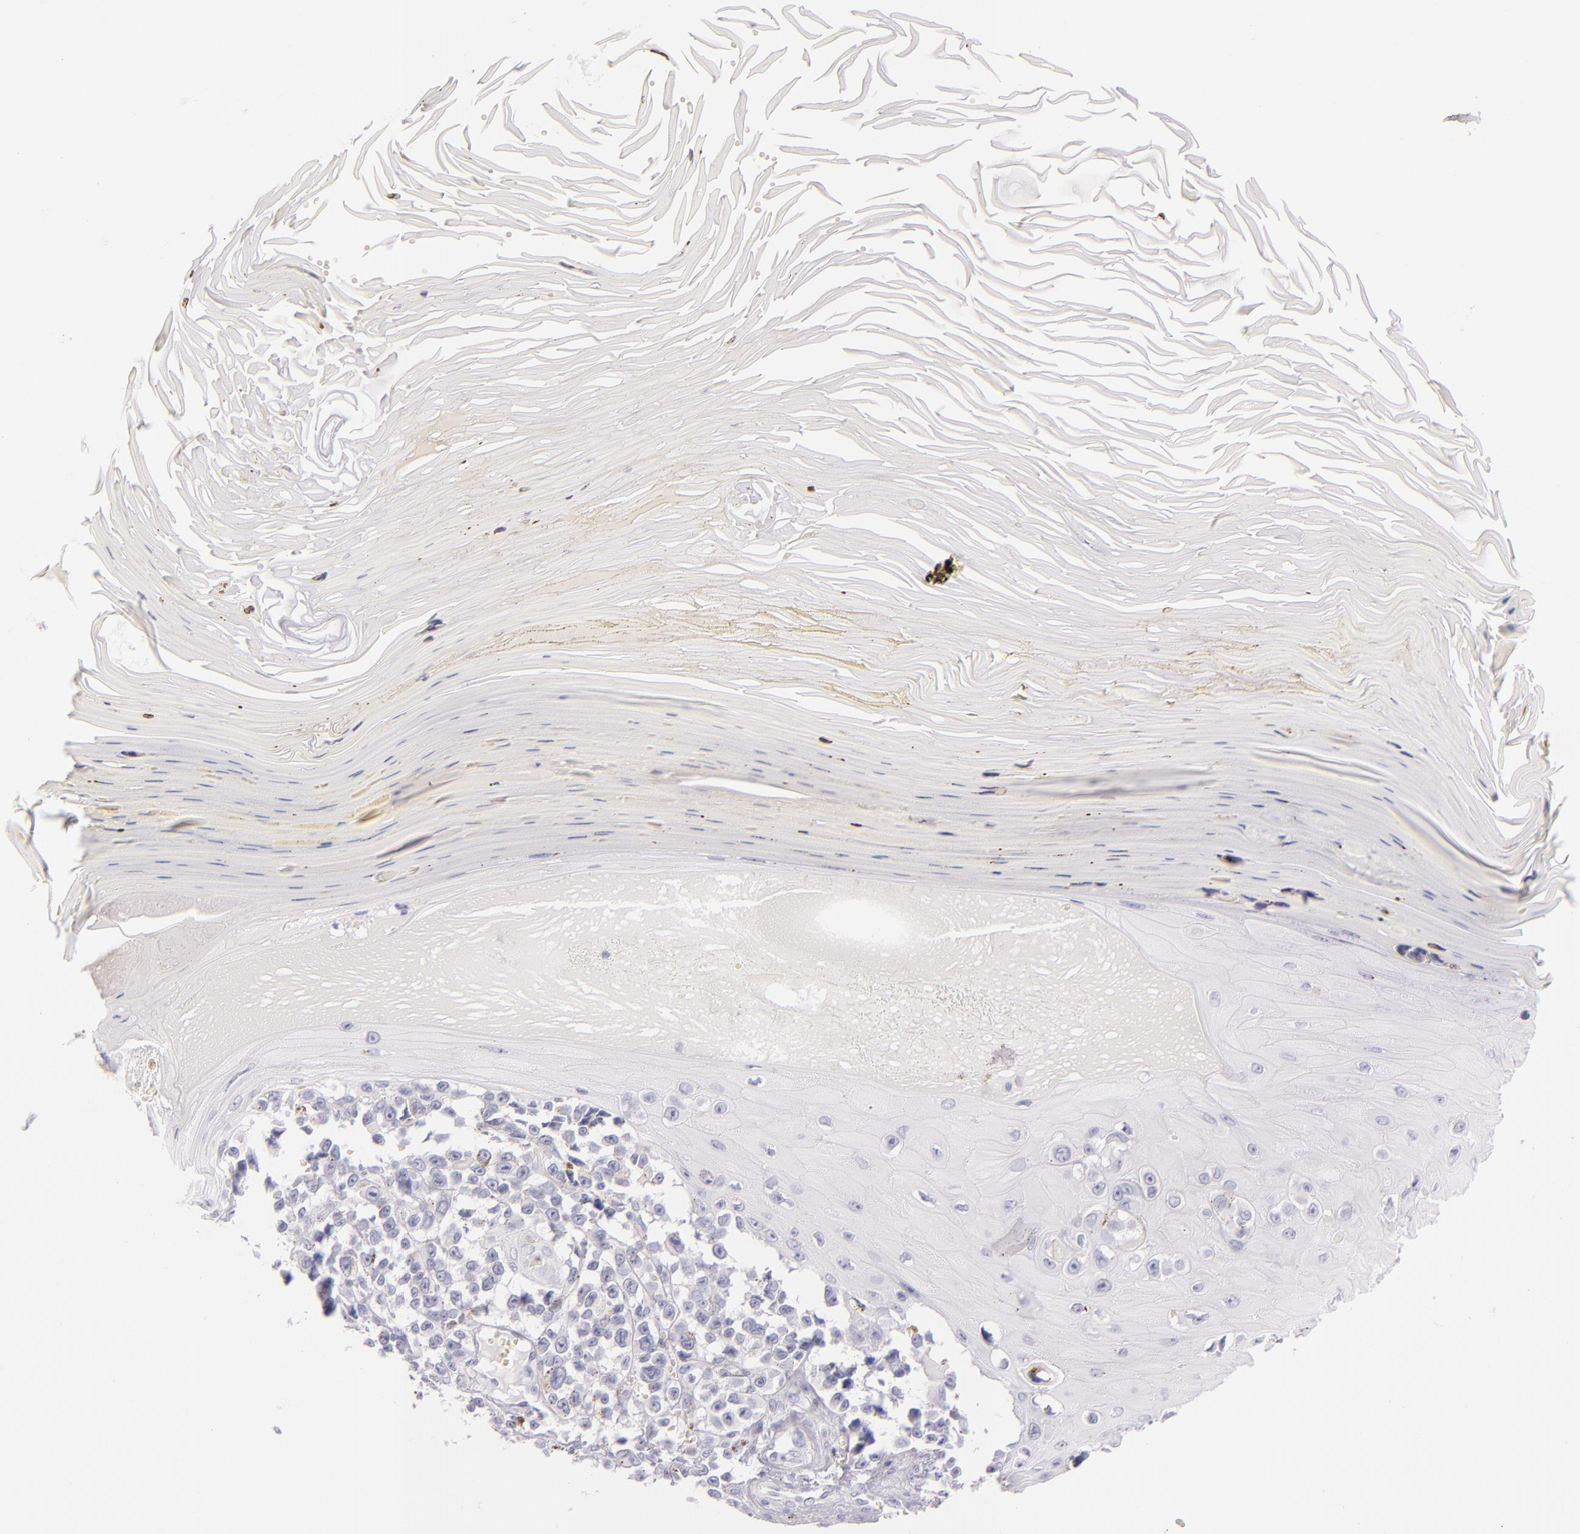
{"staining": {"intensity": "negative", "quantity": "none", "location": "none"}, "tissue": "melanoma", "cell_type": "Tumor cells", "image_type": "cancer", "snomed": [{"axis": "morphology", "description": "Malignant melanoma, NOS"}, {"axis": "topography", "description": "Skin"}], "caption": "Malignant melanoma stained for a protein using immunohistochemistry exhibits no positivity tumor cells.", "gene": "TPSD1", "patient": {"sex": "female", "age": 82}}